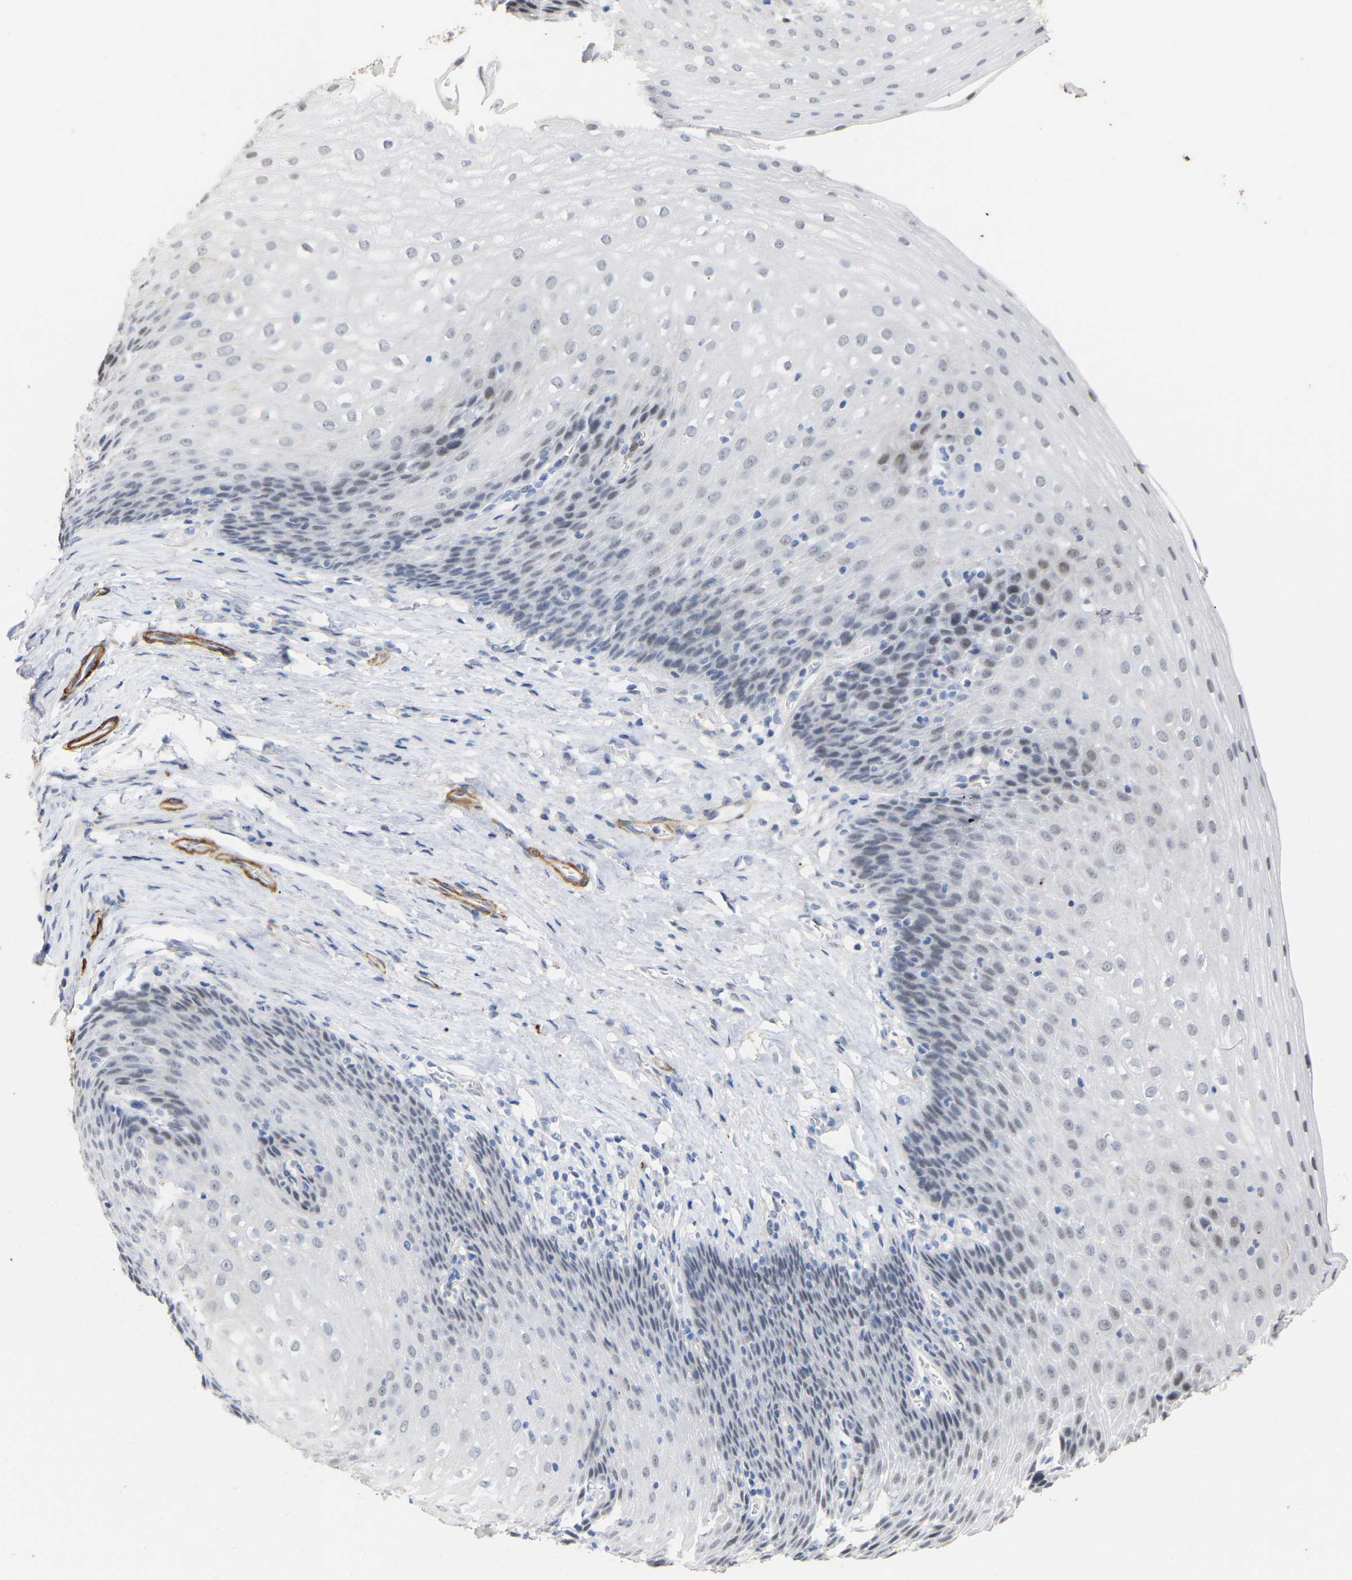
{"staining": {"intensity": "weak", "quantity": "<25%", "location": "nuclear"}, "tissue": "esophagus", "cell_type": "Squamous epithelial cells", "image_type": "normal", "snomed": [{"axis": "morphology", "description": "Normal tissue, NOS"}, {"axis": "topography", "description": "Esophagus"}], "caption": "Immunohistochemical staining of normal esophagus demonstrates no significant expression in squamous epithelial cells. (Brightfield microscopy of DAB (3,3'-diaminobenzidine) IHC at high magnification).", "gene": "AMPH", "patient": {"sex": "female", "age": 61}}